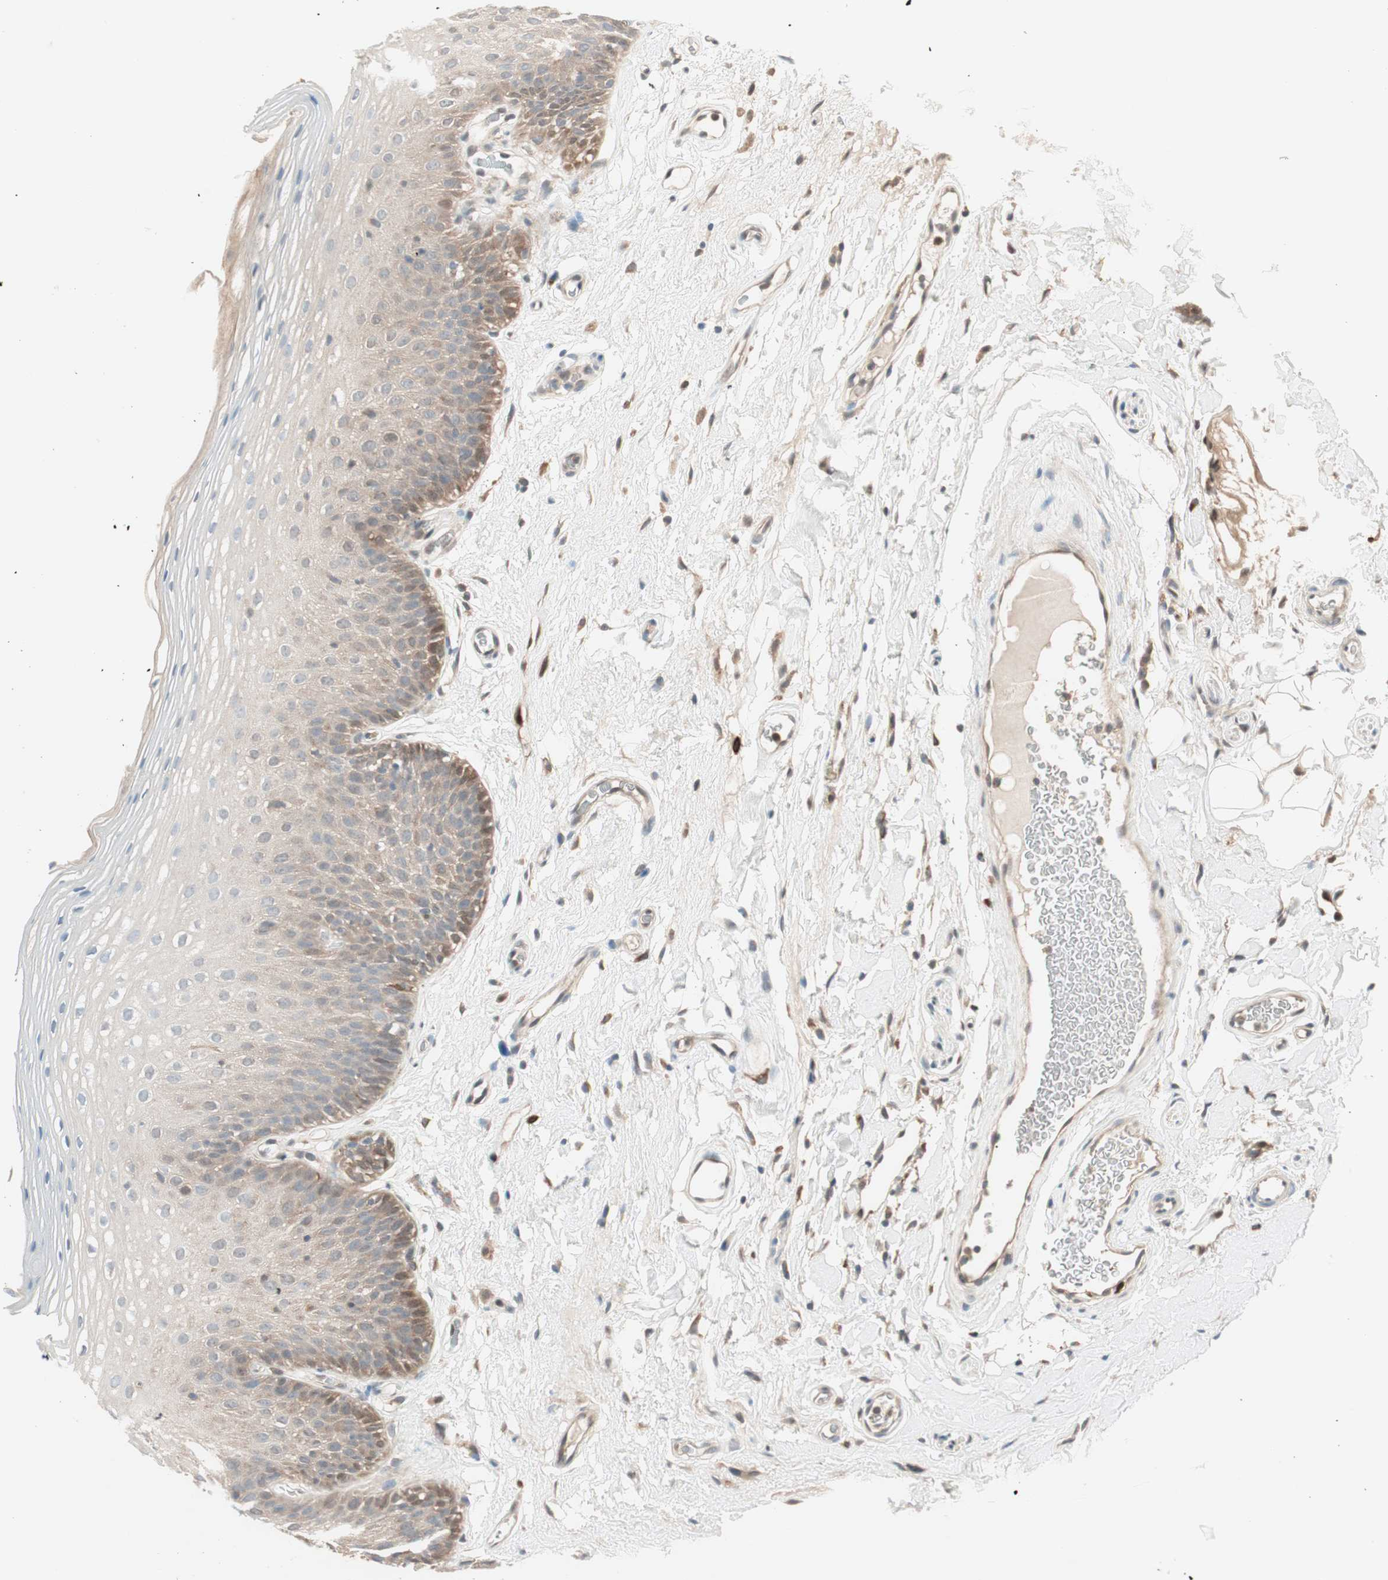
{"staining": {"intensity": "weak", "quantity": "25%-75%", "location": "cytoplasmic/membranous"}, "tissue": "oral mucosa", "cell_type": "Squamous epithelial cells", "image_type": "normal", "snomed": [{"axis": "morphology", "description": "Normal tissue, NOS"}, {"axis": "morphology", "description": "Squamous cell carcinoma, NOS"}, {"axis": "topography", "description": "Skeletal muscle"}, {"axis": "topography", "description": "Oral tissue"}], "caption": "IHC (DAB) staining of benign oral mucosa reveals weak cytoplasmic/membranous protein positivity in approximately 25%-75% of squamous epithelial cells. (brown staining indicates protein expression, while blue staining denotes nuclei).", "gene": "GALT", "patient": {"sex": "male", "age": 71}}